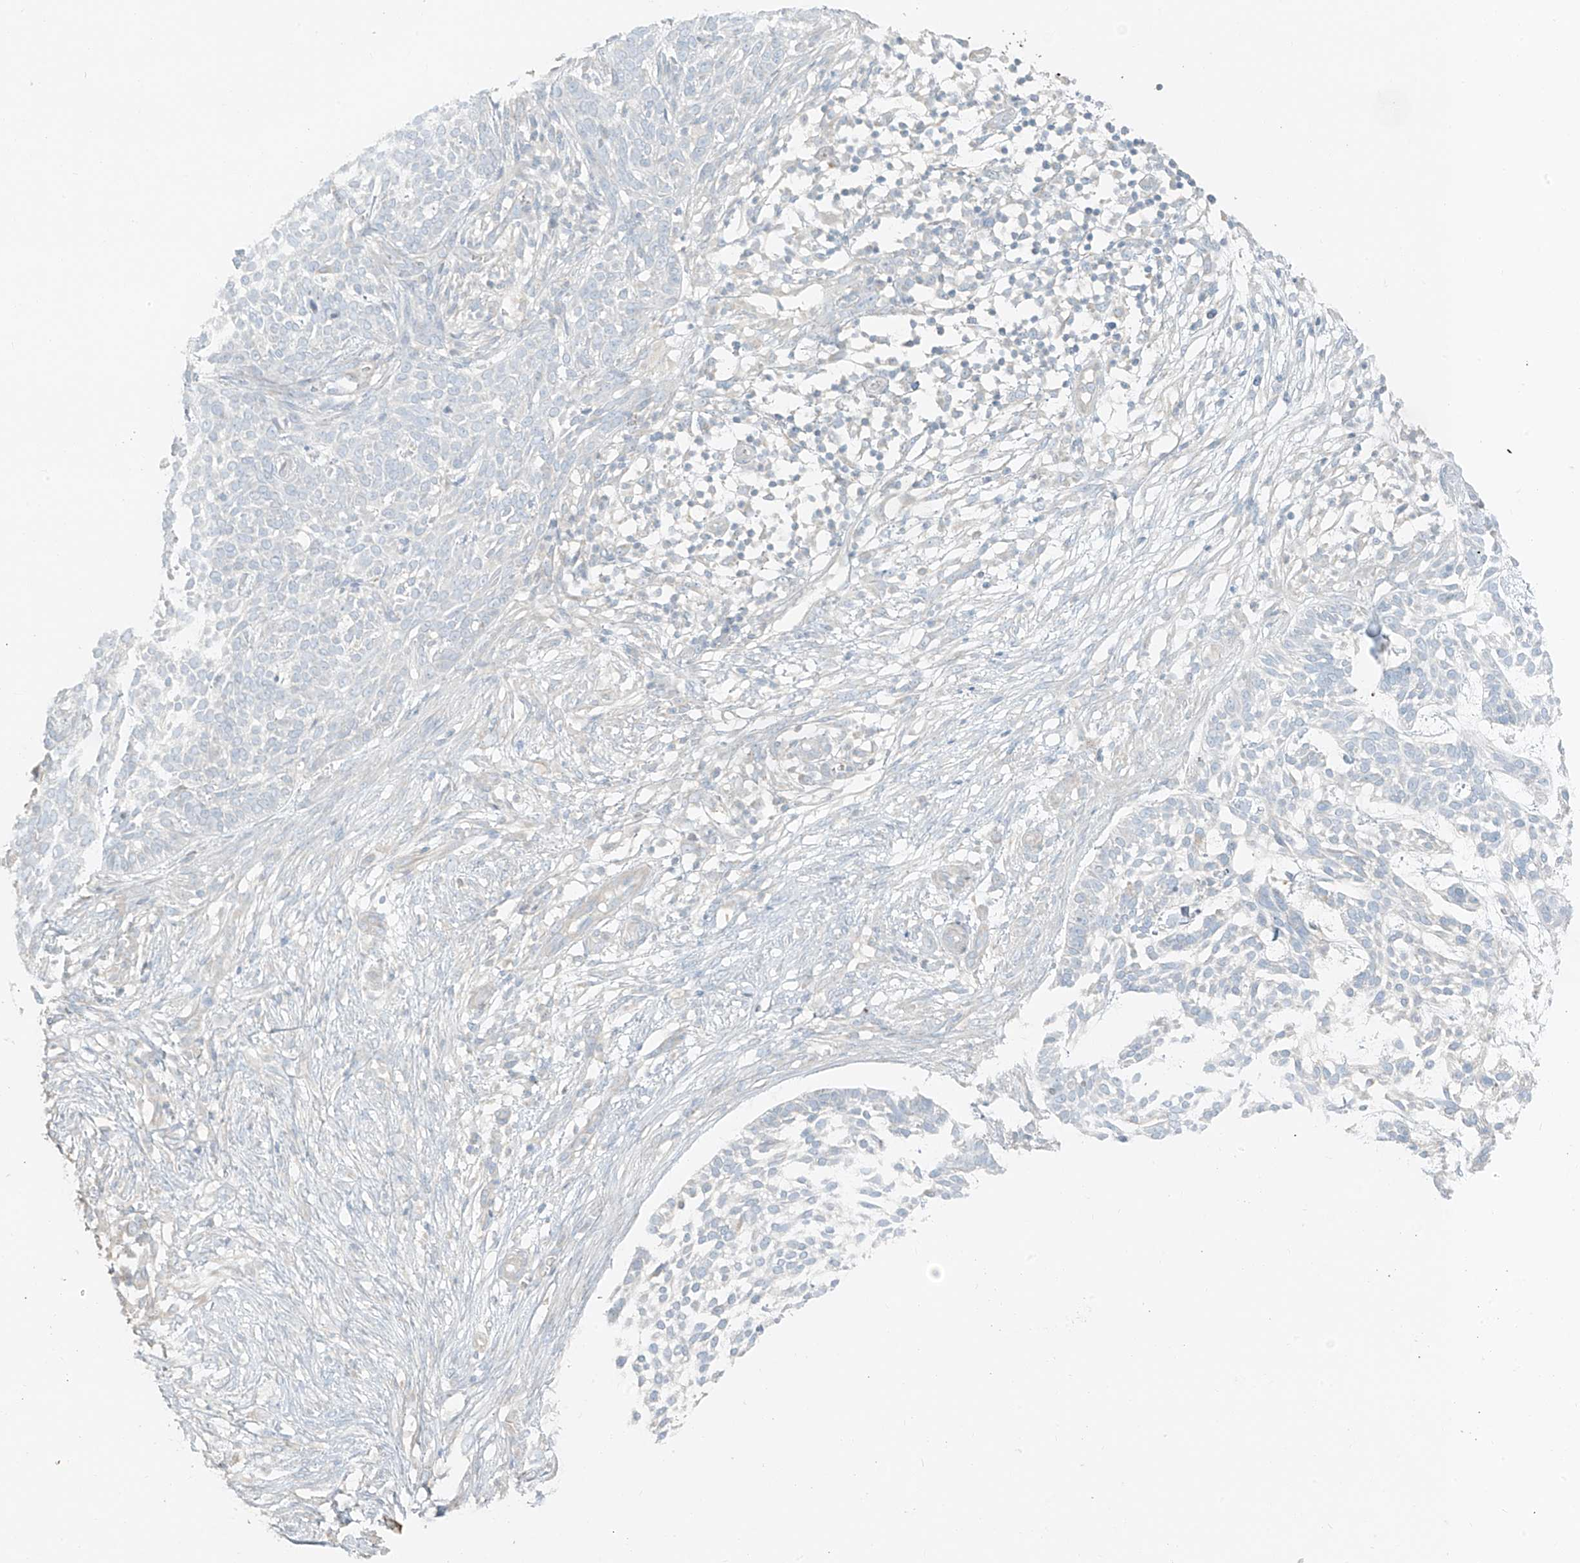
{"staining": {"intensity": "negative", "quantity": "none", "location": "none"}, "tissue": "skin cancer", "cell_type": "Tumor cells", "image_type": "cancer", "snomed": [{"axis": "morphology", "description": "Basal cell carcinoma"}, {"axis": "topography", "description": "Skin"}], "caption": "This photomicrograph is of skin cancer stained with IHC to label a protein in brown with the nuclei are counter-stained blue. There is no expression in tumor cells.", "gene": "ANKZF1", "patient": {"sex": "female", "age": 64}}